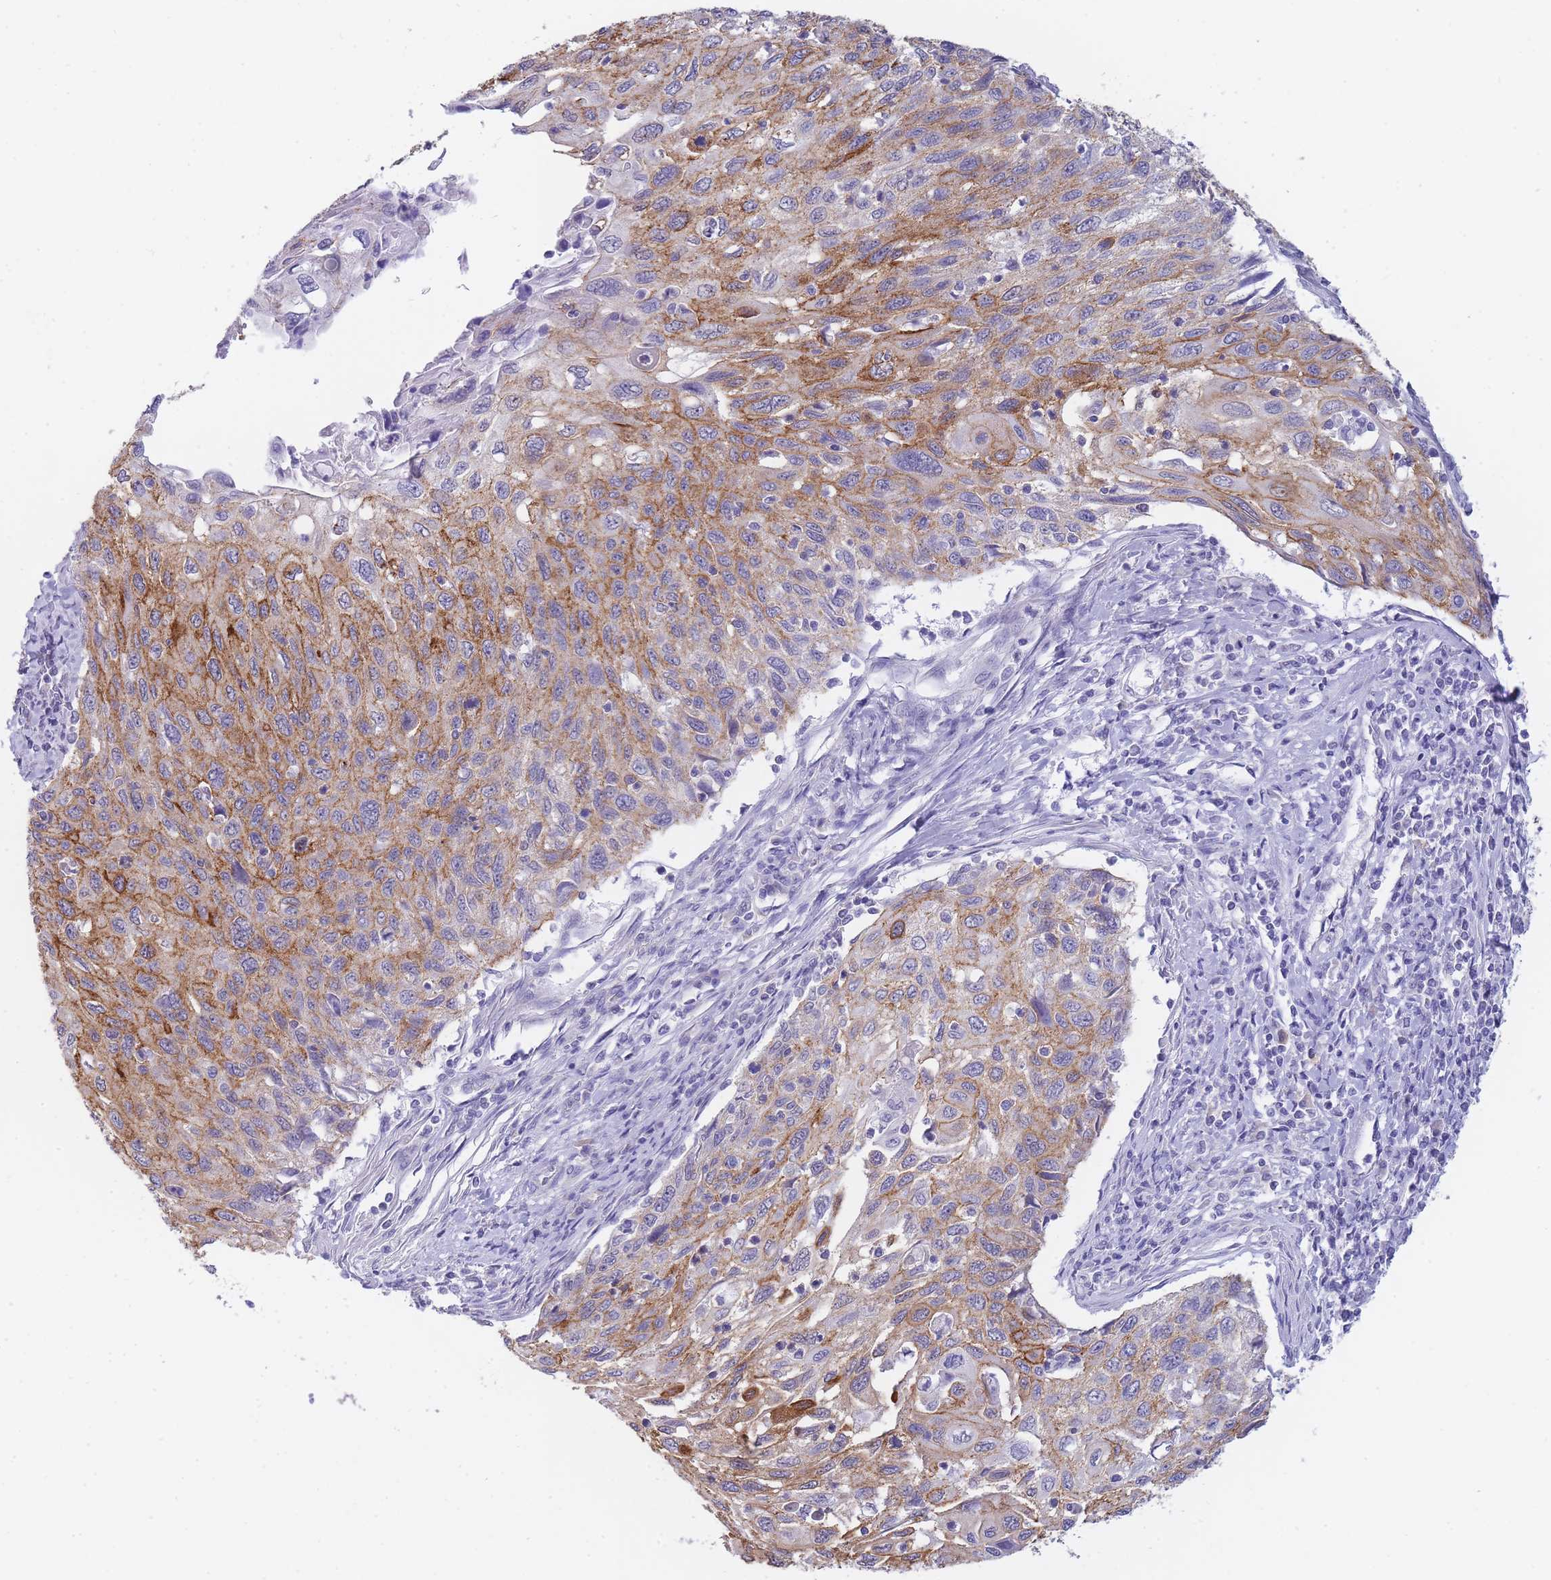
{"staining": {"intensity": "strong", "quantity": ">75%", "location": "cytoplasmic/membranous"}, "tissue": "cervical cancer", "cell_type": "Tumor cells", "image_type": "cancer", "snomed": [{"axis": "morphology", "description": "Squamous cell carcinoma, NOS"}, {"axis": "topography", "description": "Cervix"}], "caption": "Human squamous cell carcinoma (cervical) stained with a protein marker displays strong staining in tumor cells.", "gene": "FRAT2", "patient": {"sex": "female", "age": 70}}